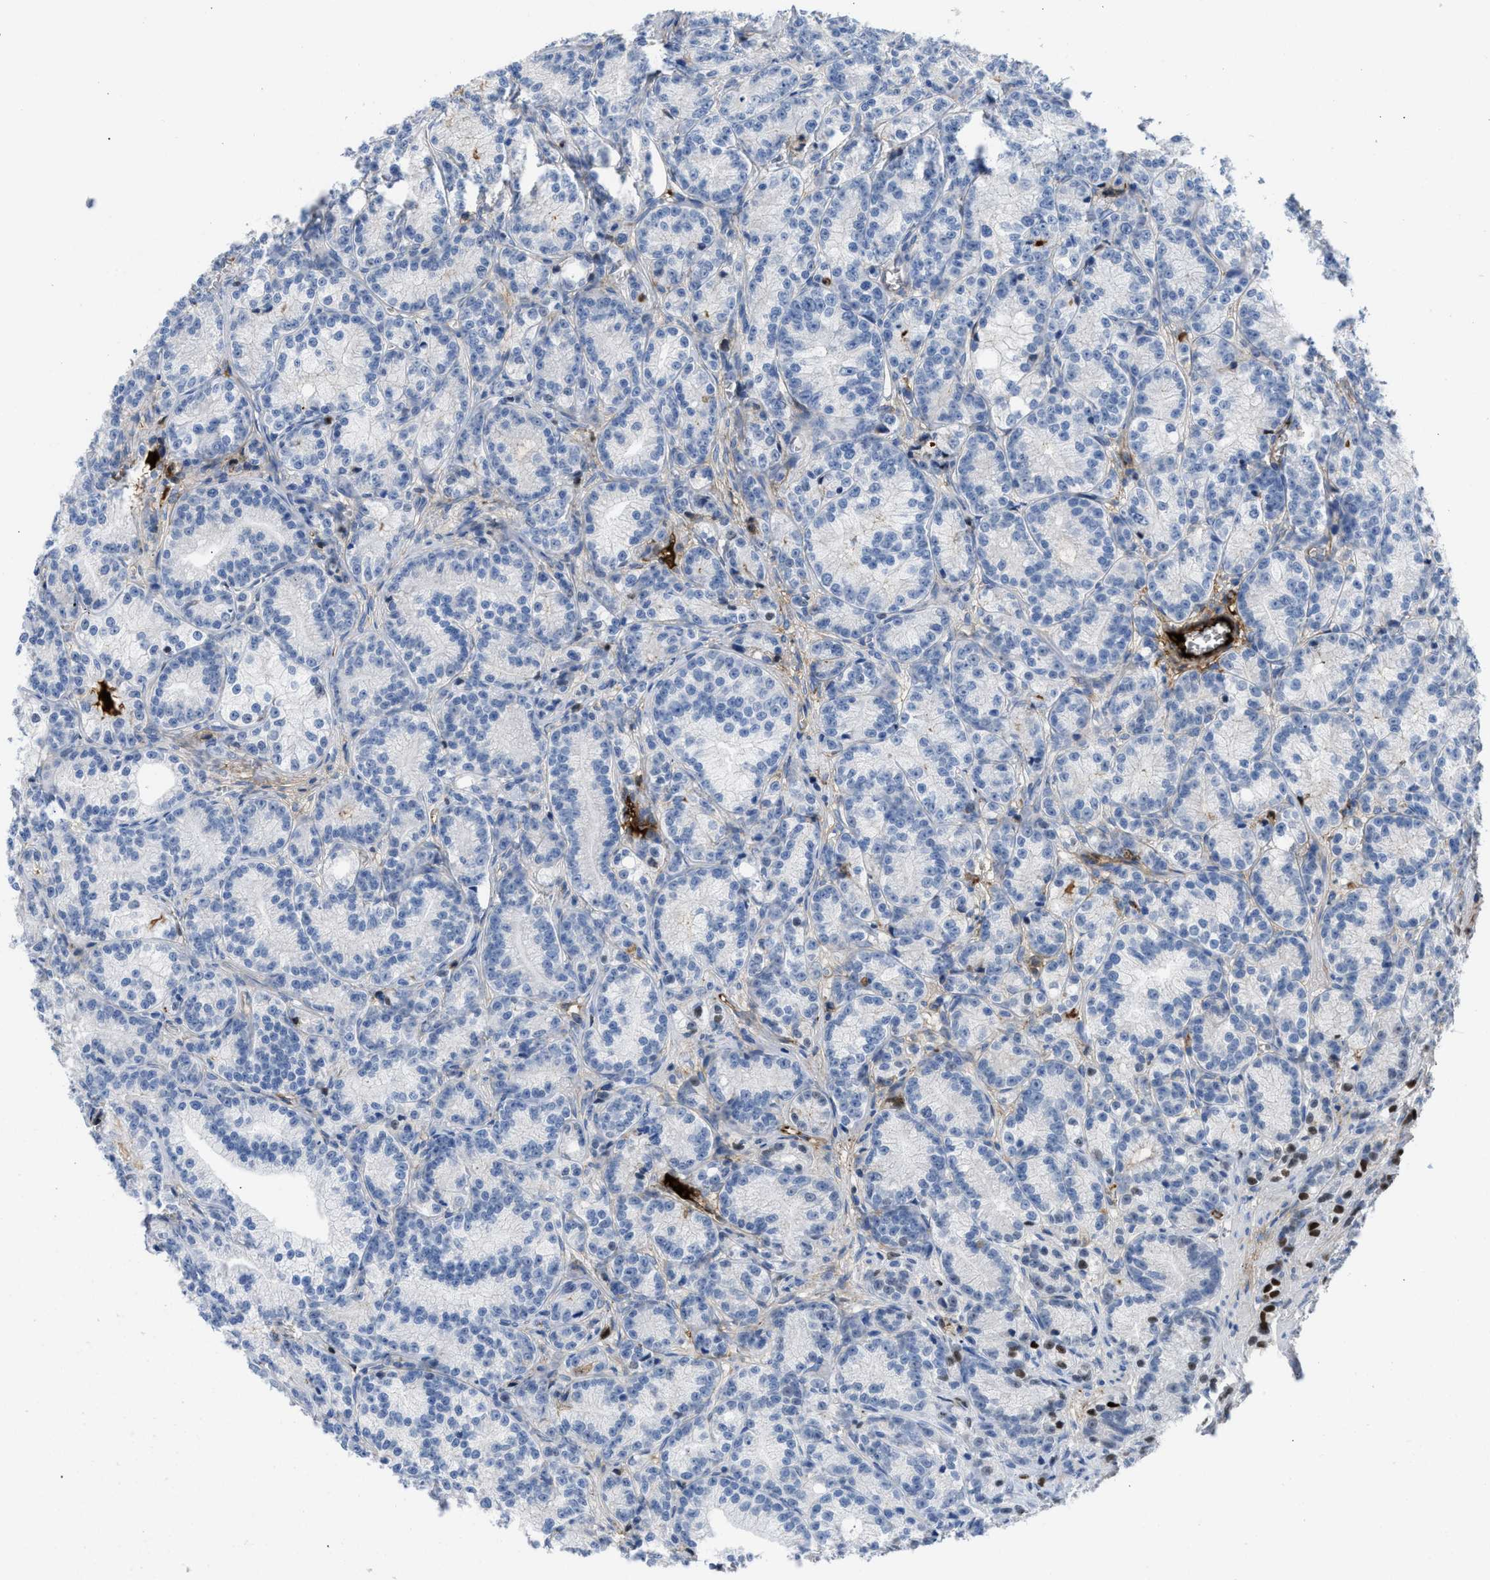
{"staining": {"intensity": "negative", "quantity": "none", "location": "none"}, "tissue": "prostate cancer", "cell_type": "Tumor cells", "image_type": "cancer", "snomed": [{"axis": "morphology", "description": "Adenocarcinoma, Low grade"}, {"axis": "topography", "description": "Prostate"}], "caption": "Tumor cells show no significant protein expression in prostate cancer. The staining is performed using DAB brown chromogen with nuclei counter-stained in using hematoxylin.", "gene": "LEF1", "patient": {"sex": "male", "age": 89}}